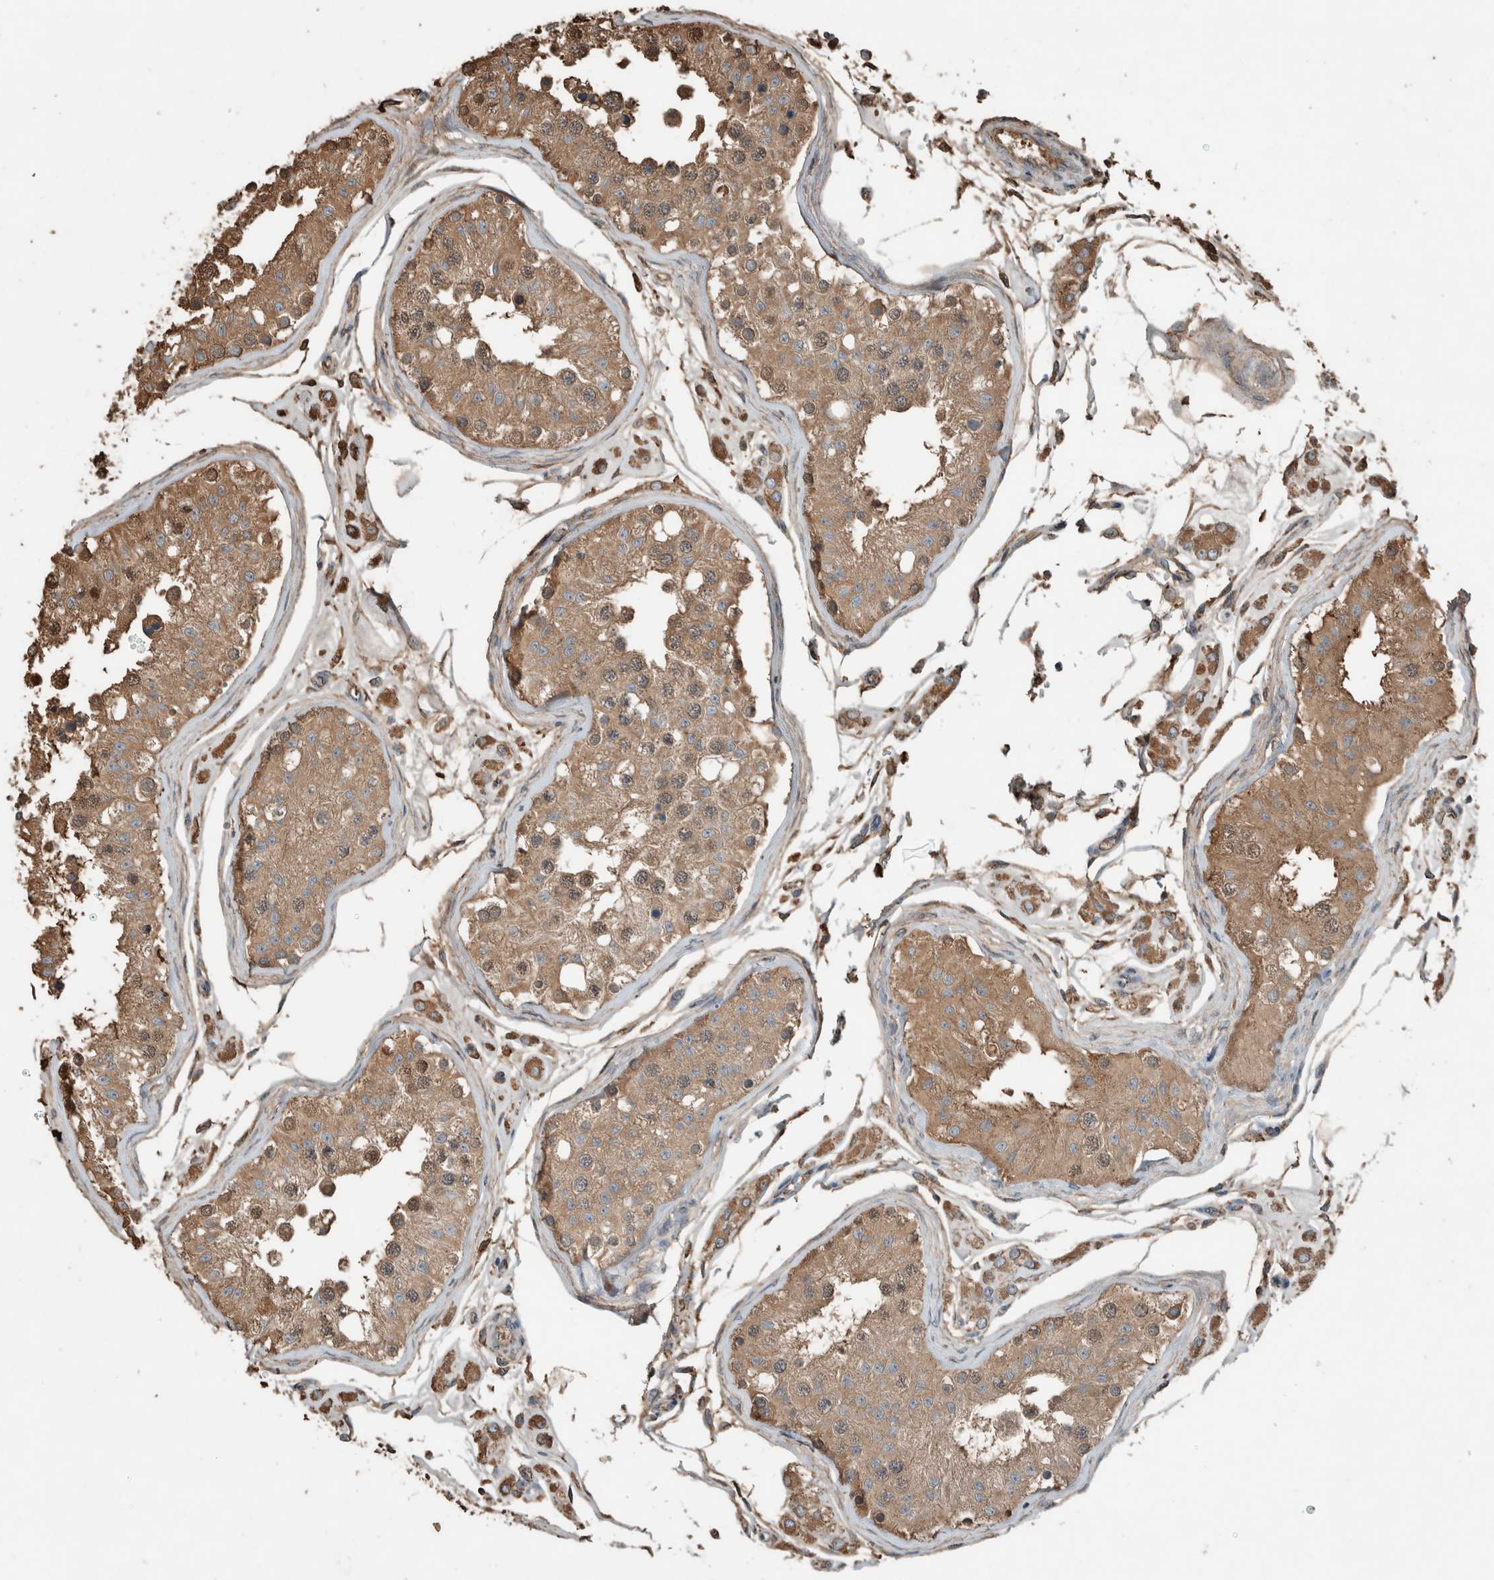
{"staining": {"intensity": "moderate", "quantity": "25%-75%", "location": "cytoplasmic/membranous,nuclear"}, "tissue": "testis", "cell_type": "Cells in seminiferous ducts", "image_type": "normal", "snomed": [{"axis": "morphology", "description": "Normal tissue, NOS"}, {"axis": "morphology", "description": "Adenocarcinoma, metastatic, NOS"}, {"axis": "topography", "description": "Testis"}], "caption": "IHC of benign testis displays medium levels of moderate cytoplasmic/membranous,nuclear staining in about 25%-75% of cells in seminiferous ducts. Nuclei are stained in blue.", "gene": "USP34", "patient": {"sex": "male", "age": 26}}